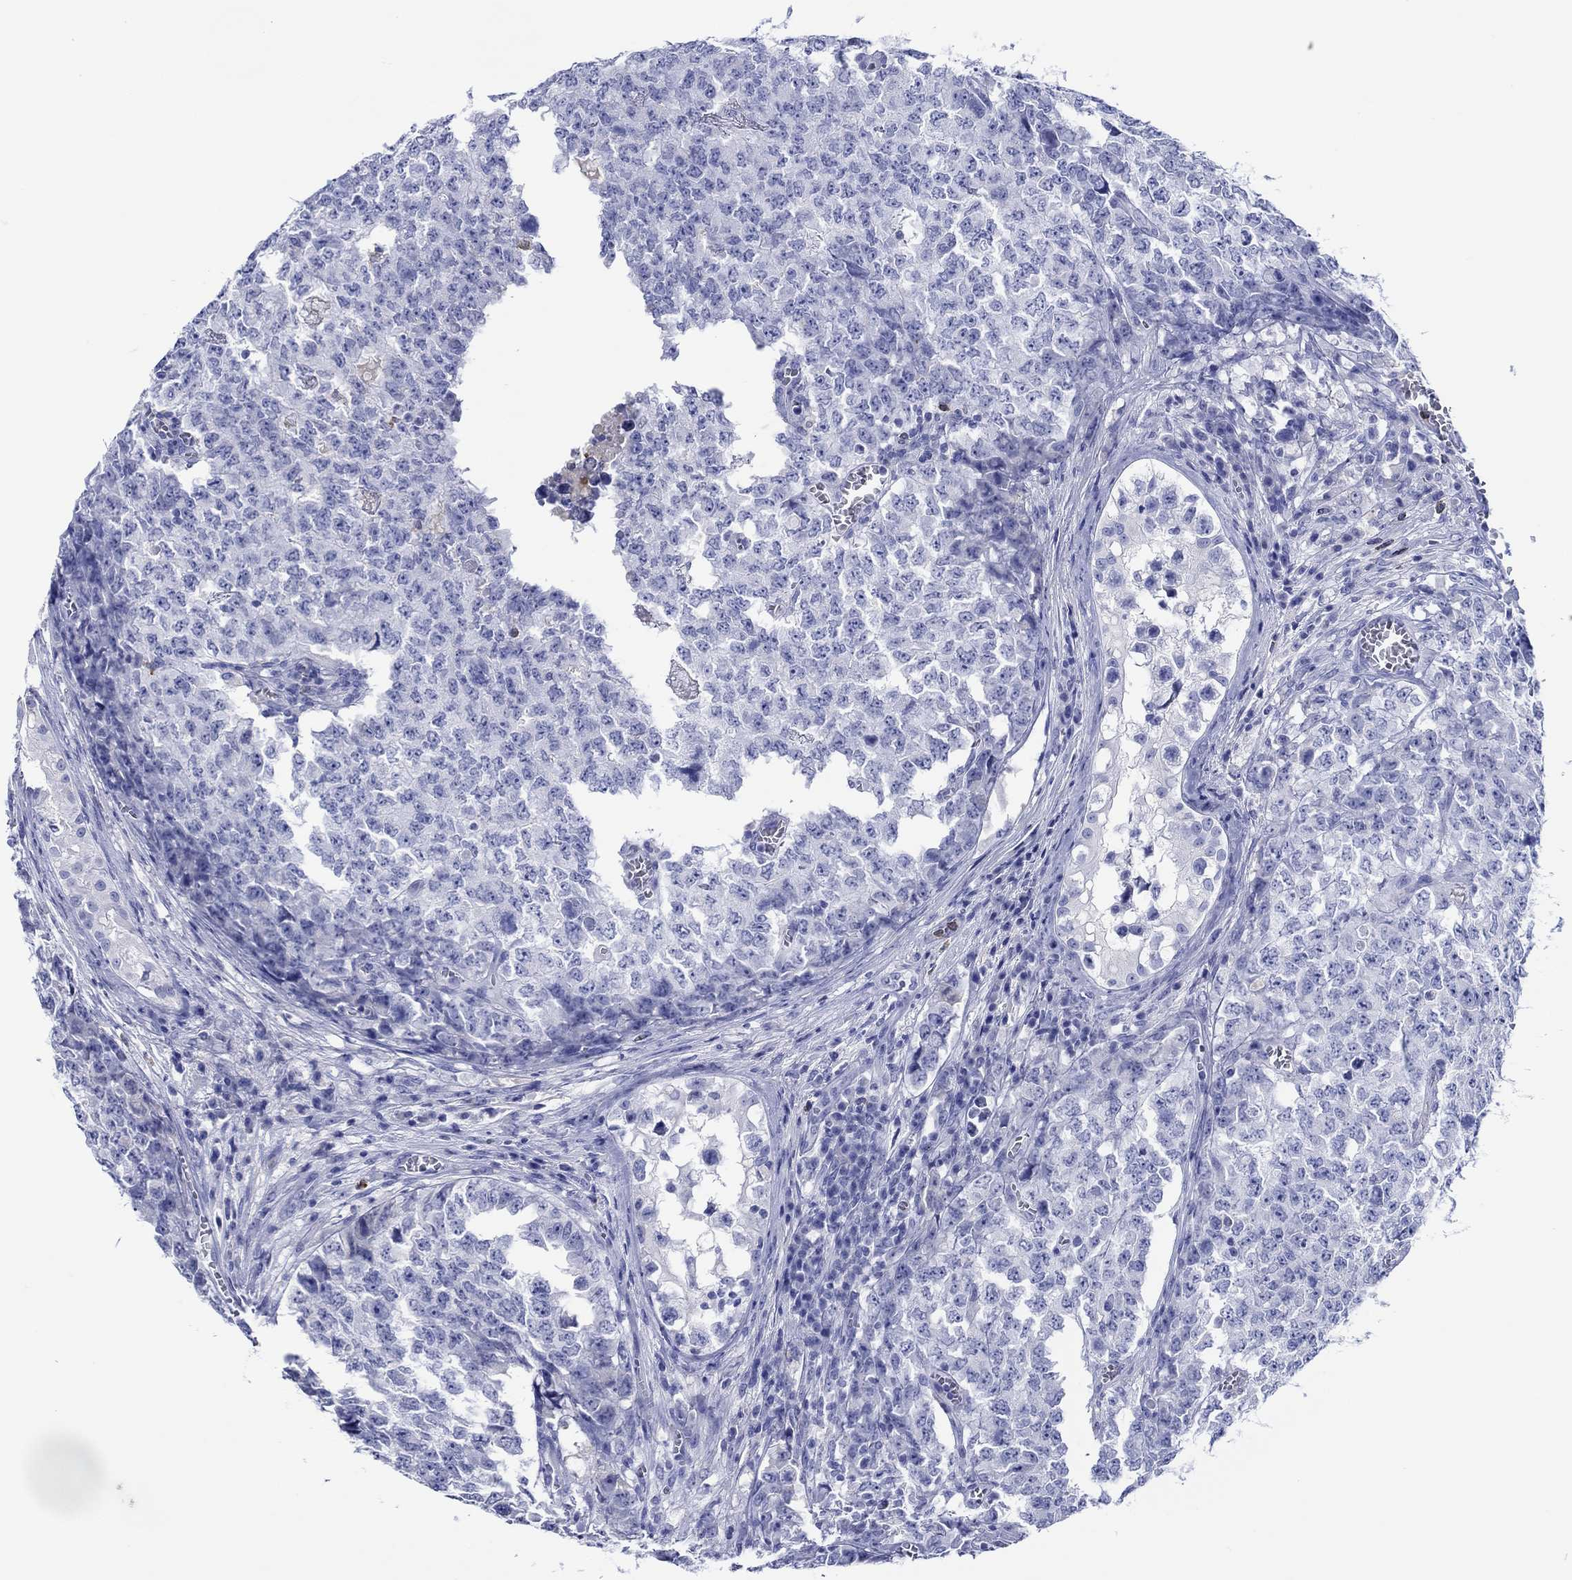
{"staining": {"intensity": "negative", "quantity": "none", "location": "none"}, "tissue": "testis cancer", "cell_type": "Tumor cells", "image_type": "cancer", "snomed": [{"axis": "morphology", "description": "Carcinoma, Embryonal, NOS"}, {"axis": "topography", "description": "Testis"}], "caption": "There is no significant positivity in tumor cells of testis cancer.", "gene": "EPX", "patient": {"sex": "male", "age": 23}}